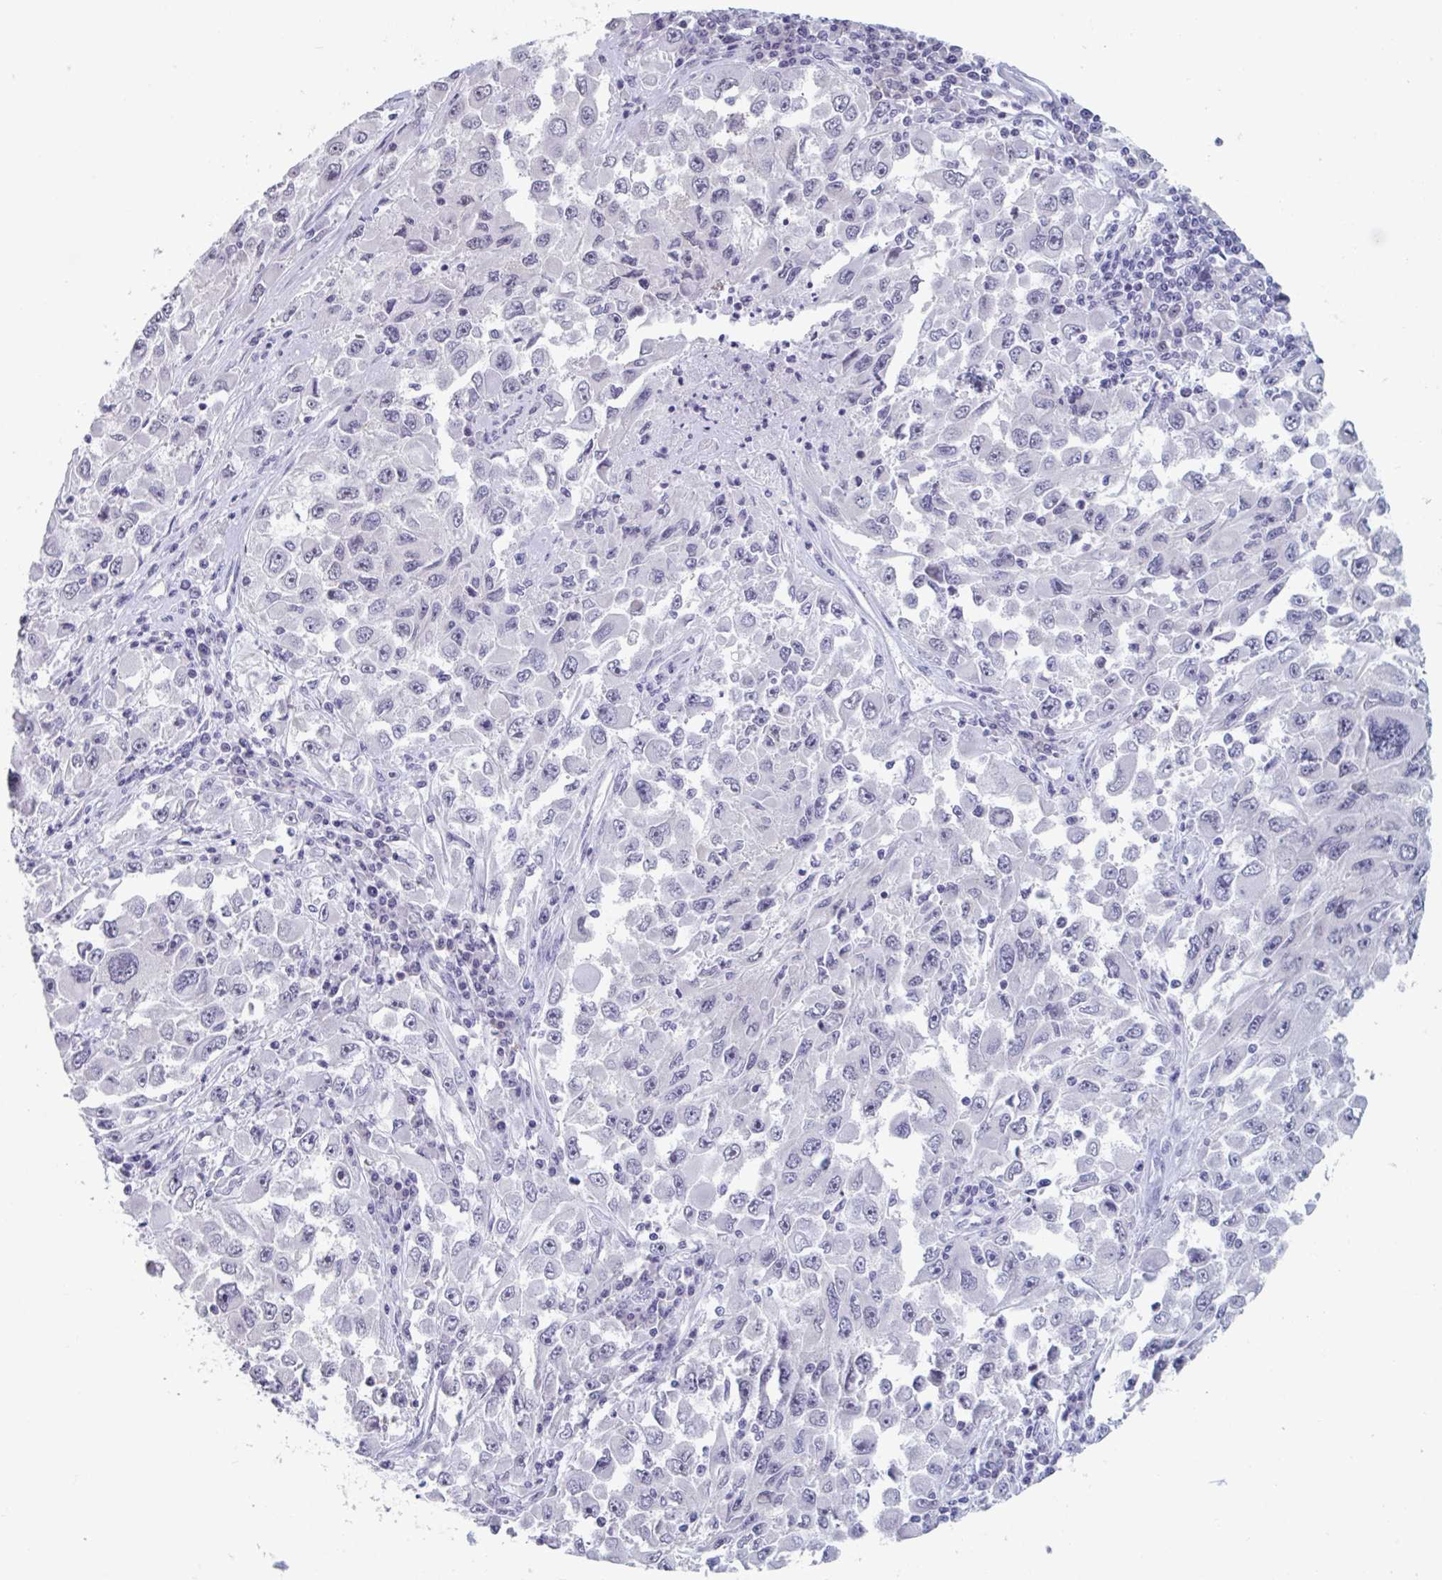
{"staining": {"intensity": "negative", "quantity": "none", "location": "none"}, "tissue": "melanoma", "cell_type": "Tumor cells", "image_type": "cancer", "snomed": [{"axis": "morphology", "description": "Malignant melanoma, Metastatic site"}, {"axis": "topography", "description": "Lymph node"}], "caption": "An immunohistochemistry (IHC) photomicrograph of malignant melanoma (metastatic site) is shown. There is no staining in tumor cells of malignant melanoma (metastatic site).", "gene": "FOXA1", "patient": {"sex": "female", "age": 67}}